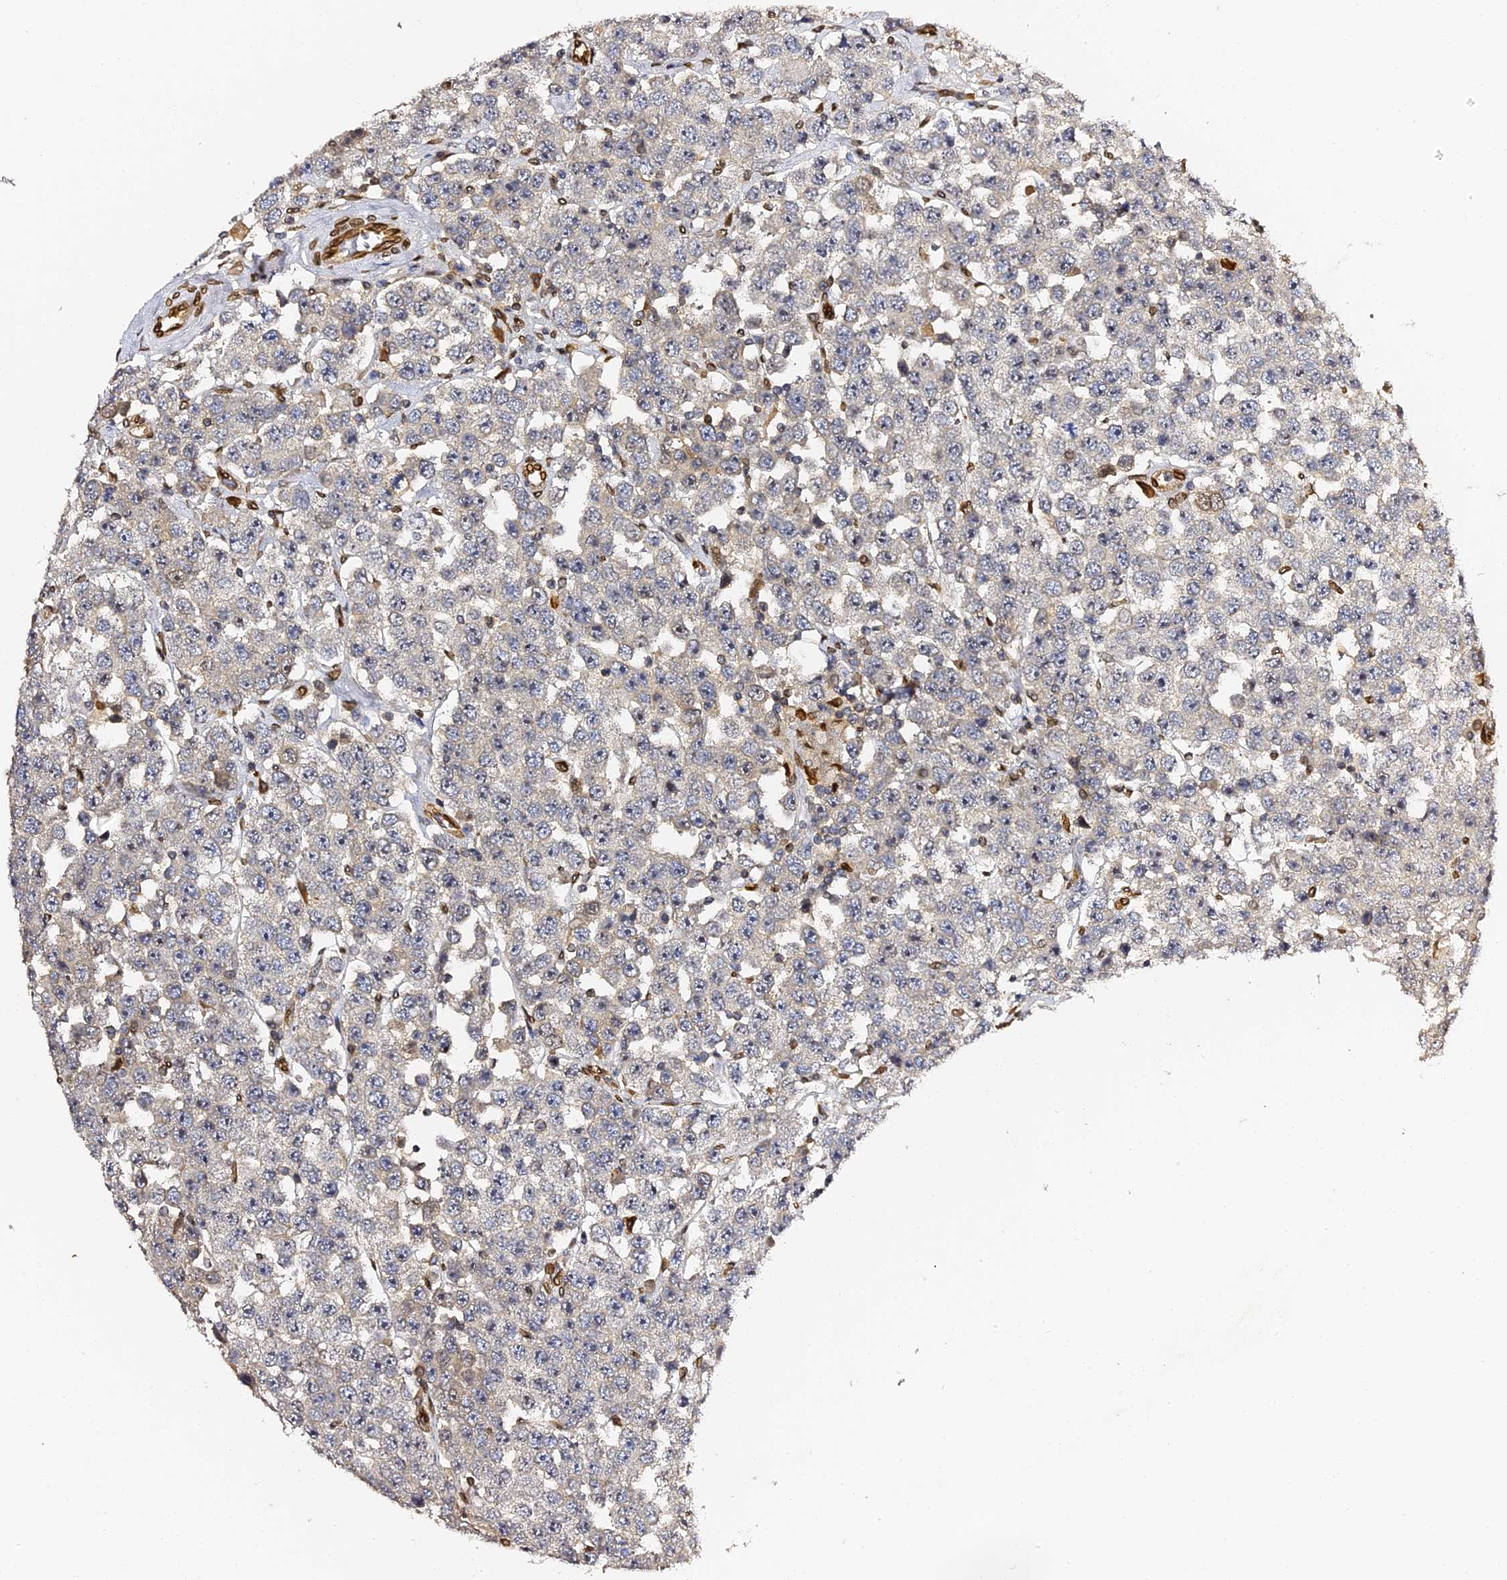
{"staining": {"intensity": "negative", "quantity": "none", "location": "none"}, "tissue": "testis cancer", "cell_type": "Tumor cells", "image_type": "cancer", "snomed": [{"axis": "morphology", "description": "Seminoma, NOS"}, {"axis": "topography", "description": "Testis"}], "caption": "Testis cancer stained for a protein using immunohistochemistry reveals no positivity tumor cells.", "gene": "ANAPC5", "patient": {"sex": "male", "age": 28}}